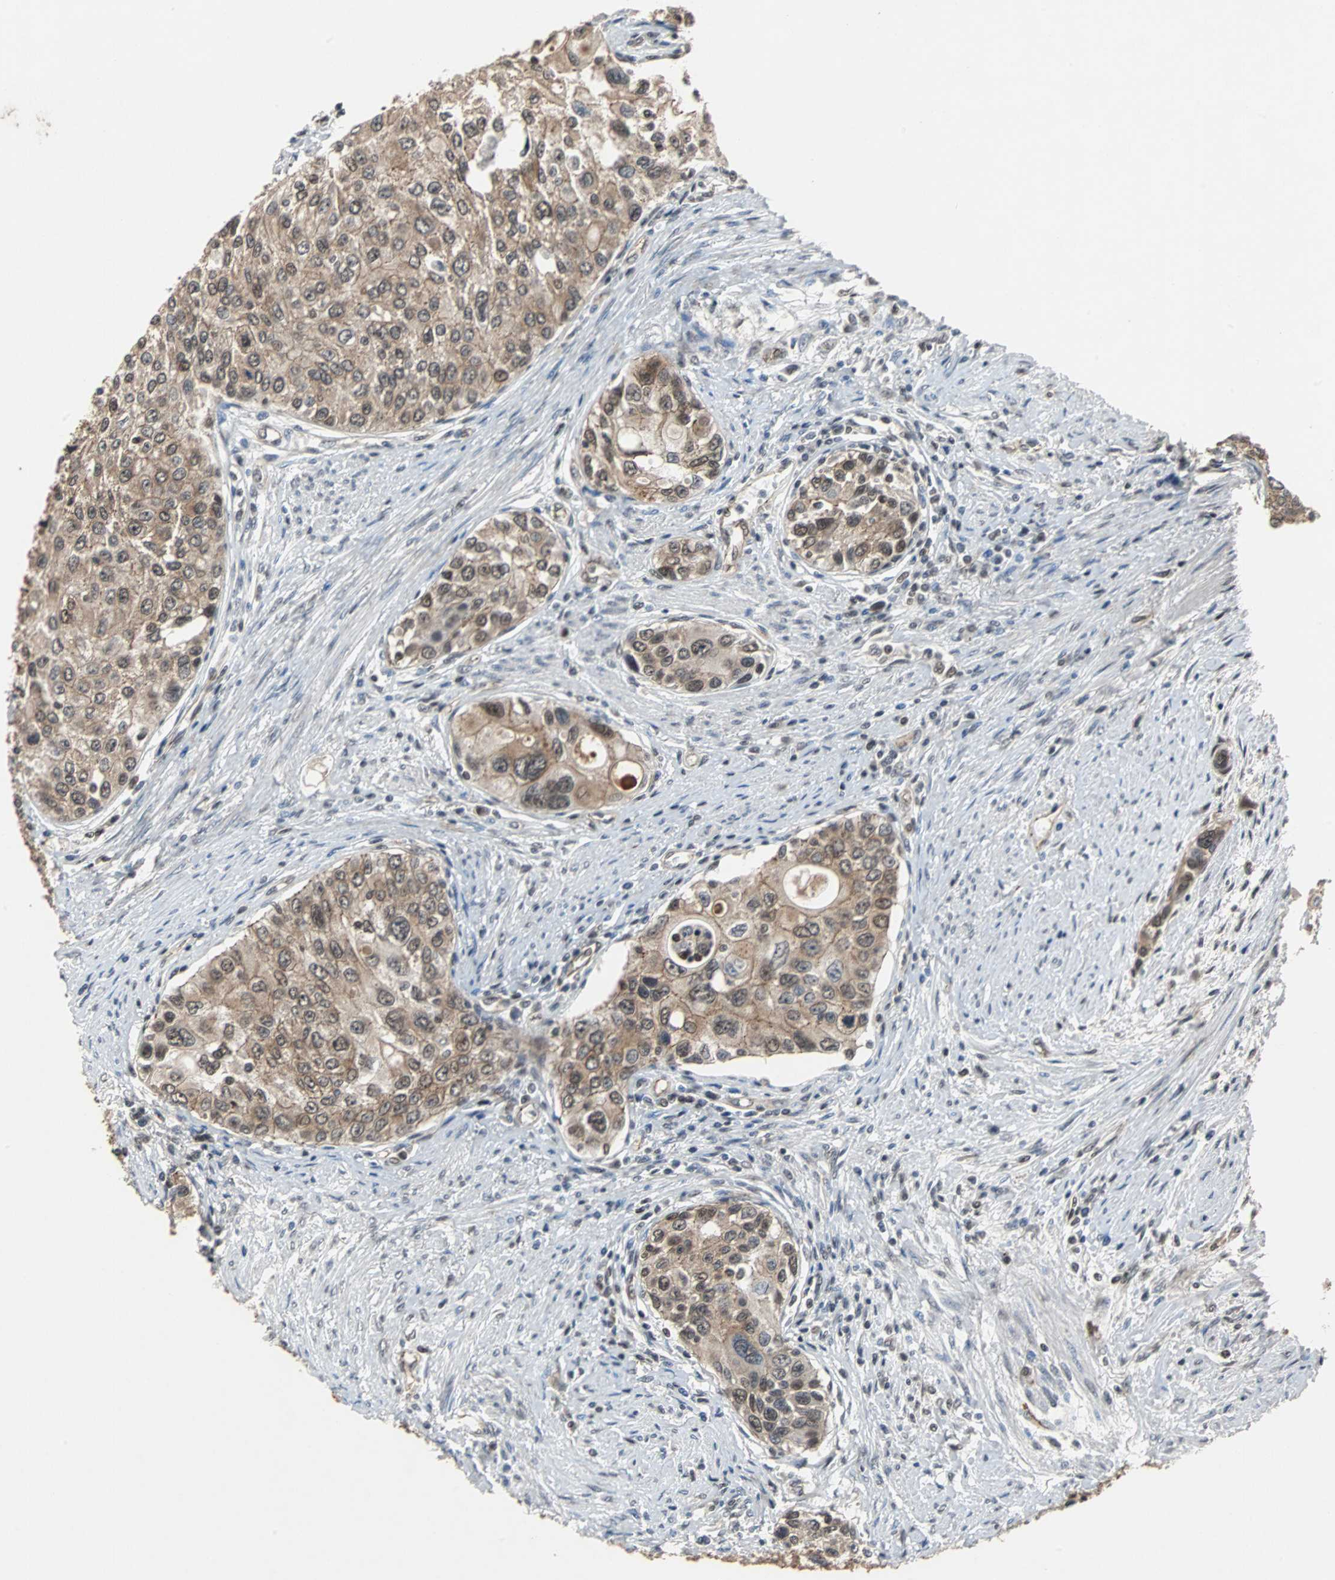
{"staining": {"intensity": "moderate", "quantity": ">75%", "location": "cytoplasmic/membranous"}, "tissue": "urothelial cancer", "cell_type": "Tumor cells", "image_type": "cancer", "snomed": [{"axis": "morphology", "description": "Urothelial carcinoma, High grade"}, {"axis": "topography", "description": "Urinary bladder"}], "caption": "Protein staining displays moderate cytoplasmic/membranous positivity in approximately >75% of tumor cells in urothelial cancer. The staining is performed using DAB brown chromogen to label protein expression. The nuclei are counter-stained blue using hematoxylin.", "gene": "LSR", "patient": {"sex": "female", "age": 56}}